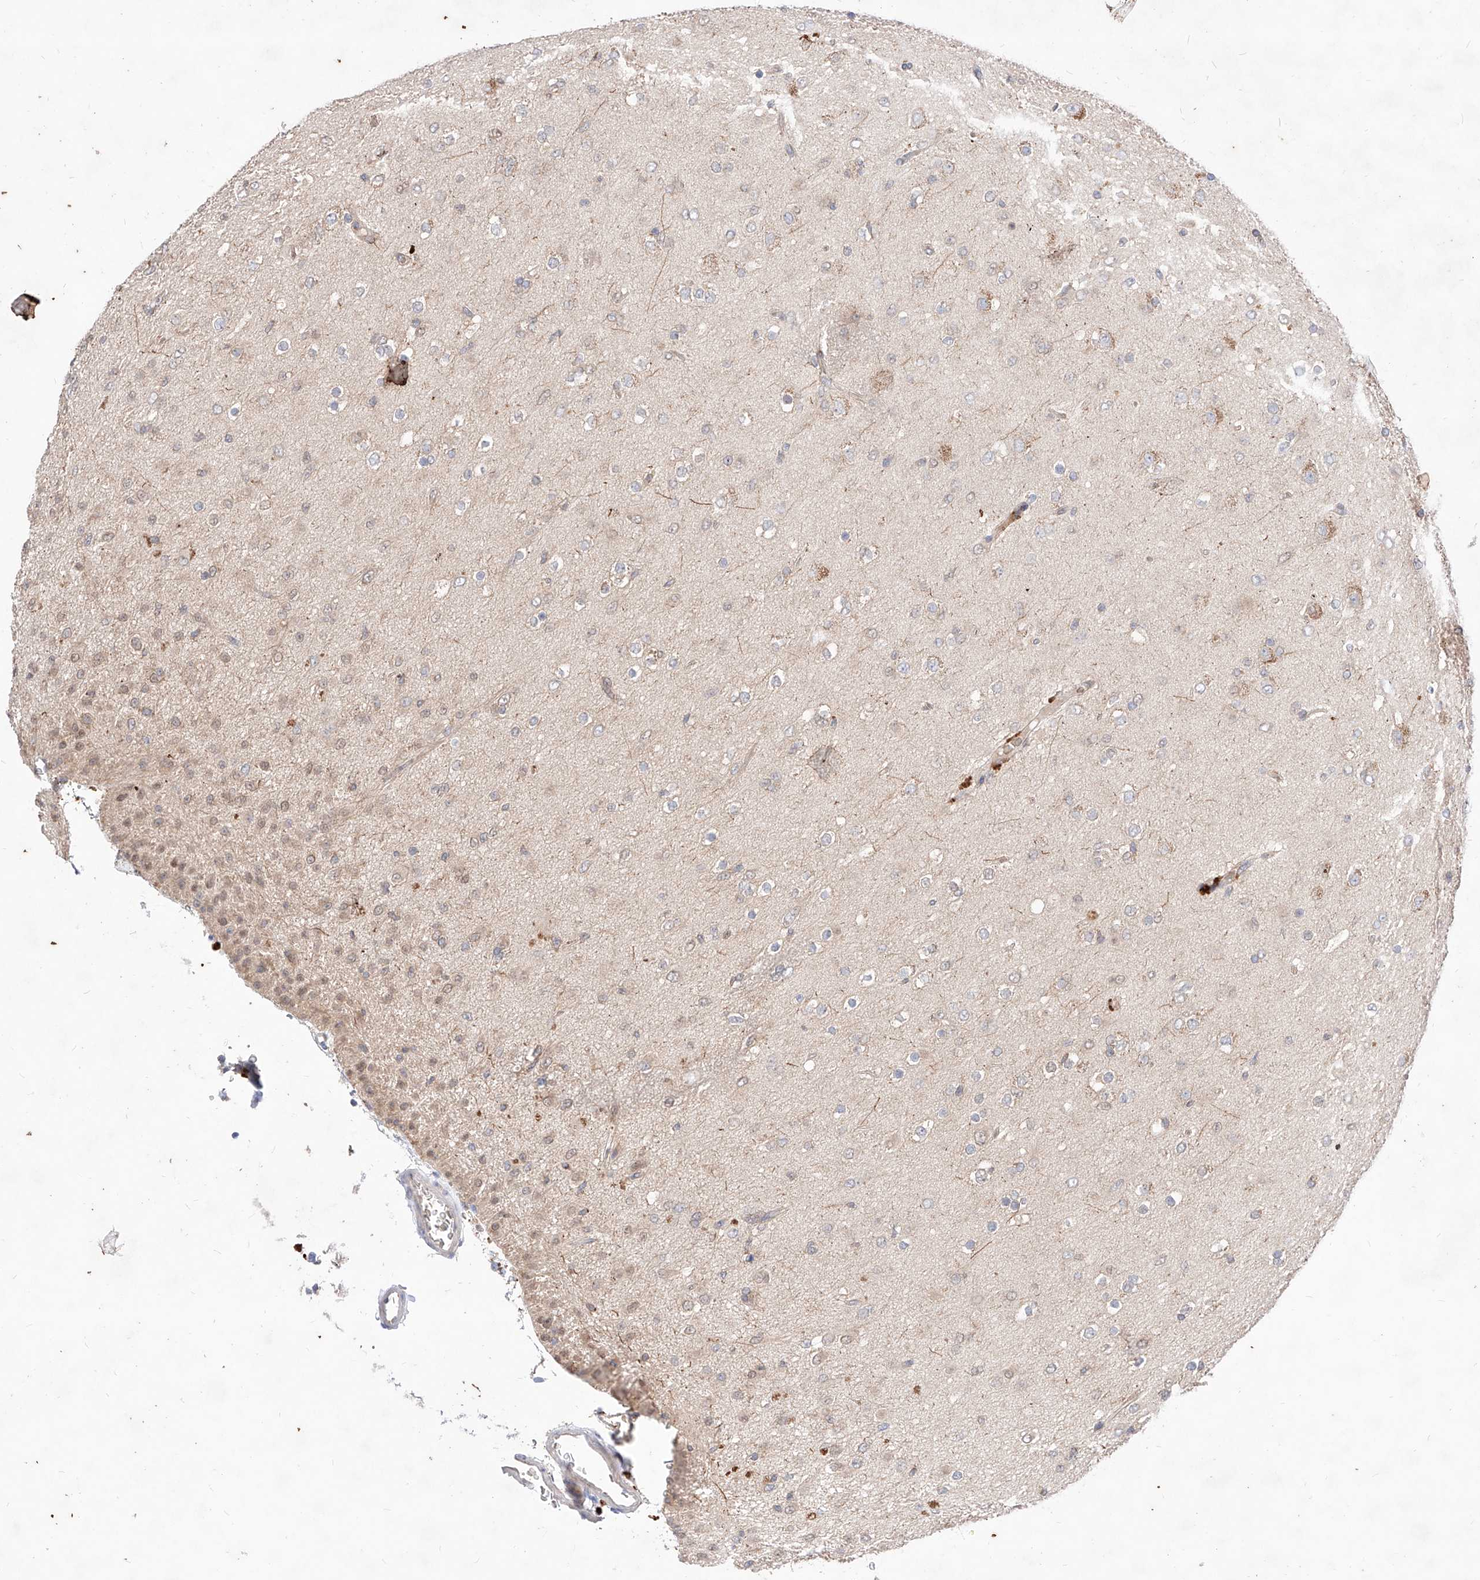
{"staining": {"intensity": "weak", "quantity": "25%-75%", "location": "cytoplasmic/membranous,nuclear"}, "tissue": "glioma", "cell_type": "Tumor cells", "image_type": "cancer", "snomed": [{"axis": "morphology", "description": "Glioma, malignant, Low grade"}, {"axis": "topography", "description": "Brain"}], "caption": "Immunohistochemical staining of glioma demonstrates low levels of weak cytoplasmic/membranous and nuclear protein positivity in about 25%-75% of tumor cells.", "gene": "TSNAX", "patient": {"sex": "male", "age": 65}}